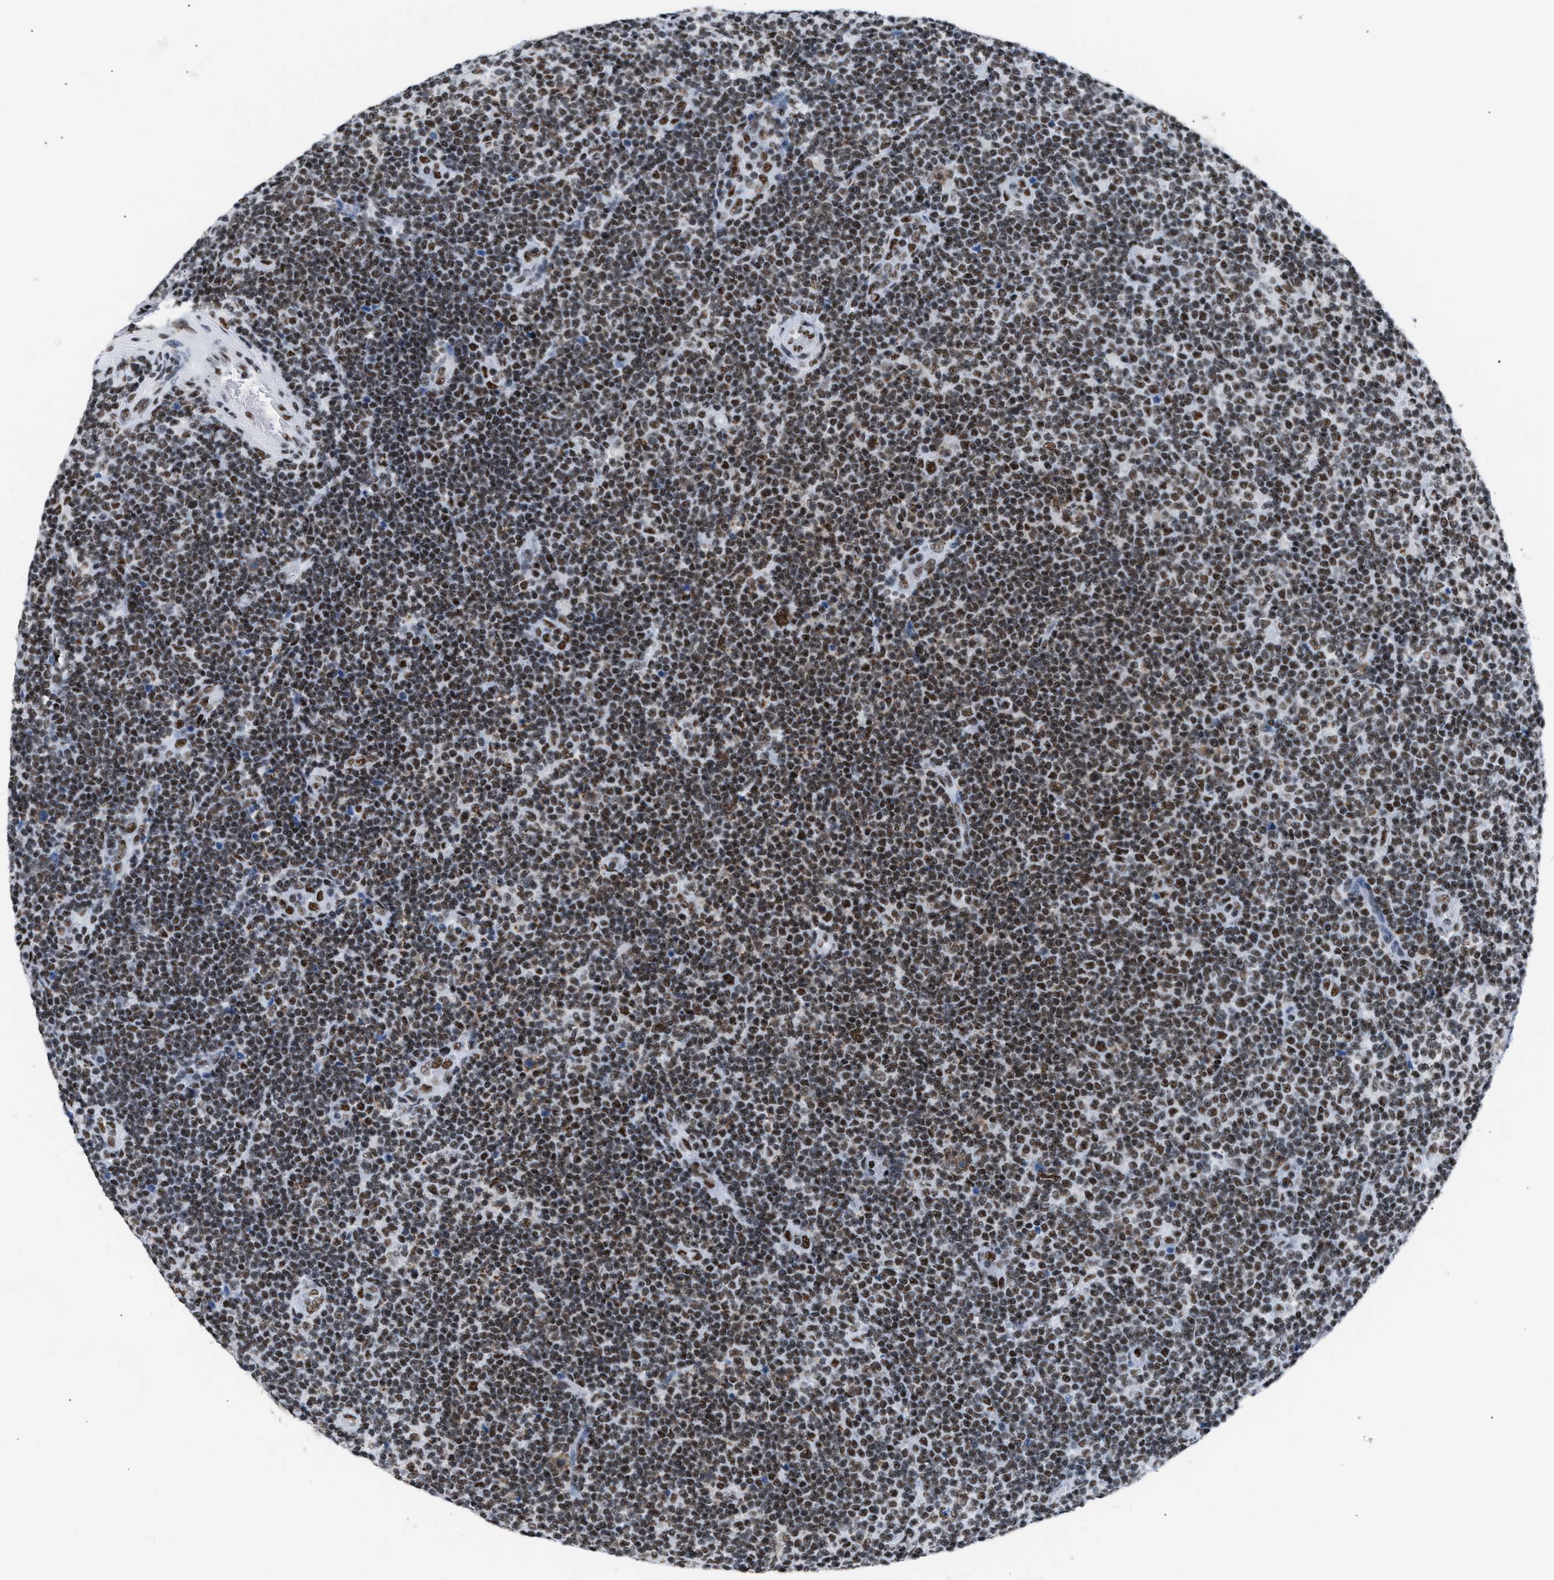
{"staining": {"intensity": "moderate", "quantity": ">75%", "location": "cytoplasmic/membranous"}, "tissue": "lymphoma", "cell_type": "Tumor cells", "image_type": "cancer", "snomed": [{"axis": "morphology", "description": "Malignant lymphoma, non-Hodgkin's type, Low grade"}, {"axis": "topography", "description": "Lymph node"}], "caption": "Immunohistochemical staining of human malignant lymphoma, non-Hodgkin's type (low-grade) displays moderate cytoplasmic/membranous protein expression in approximately >75% of tumor cells.", "gene": "CCAR2", "patient": {"sex": "male", "age": 83}}